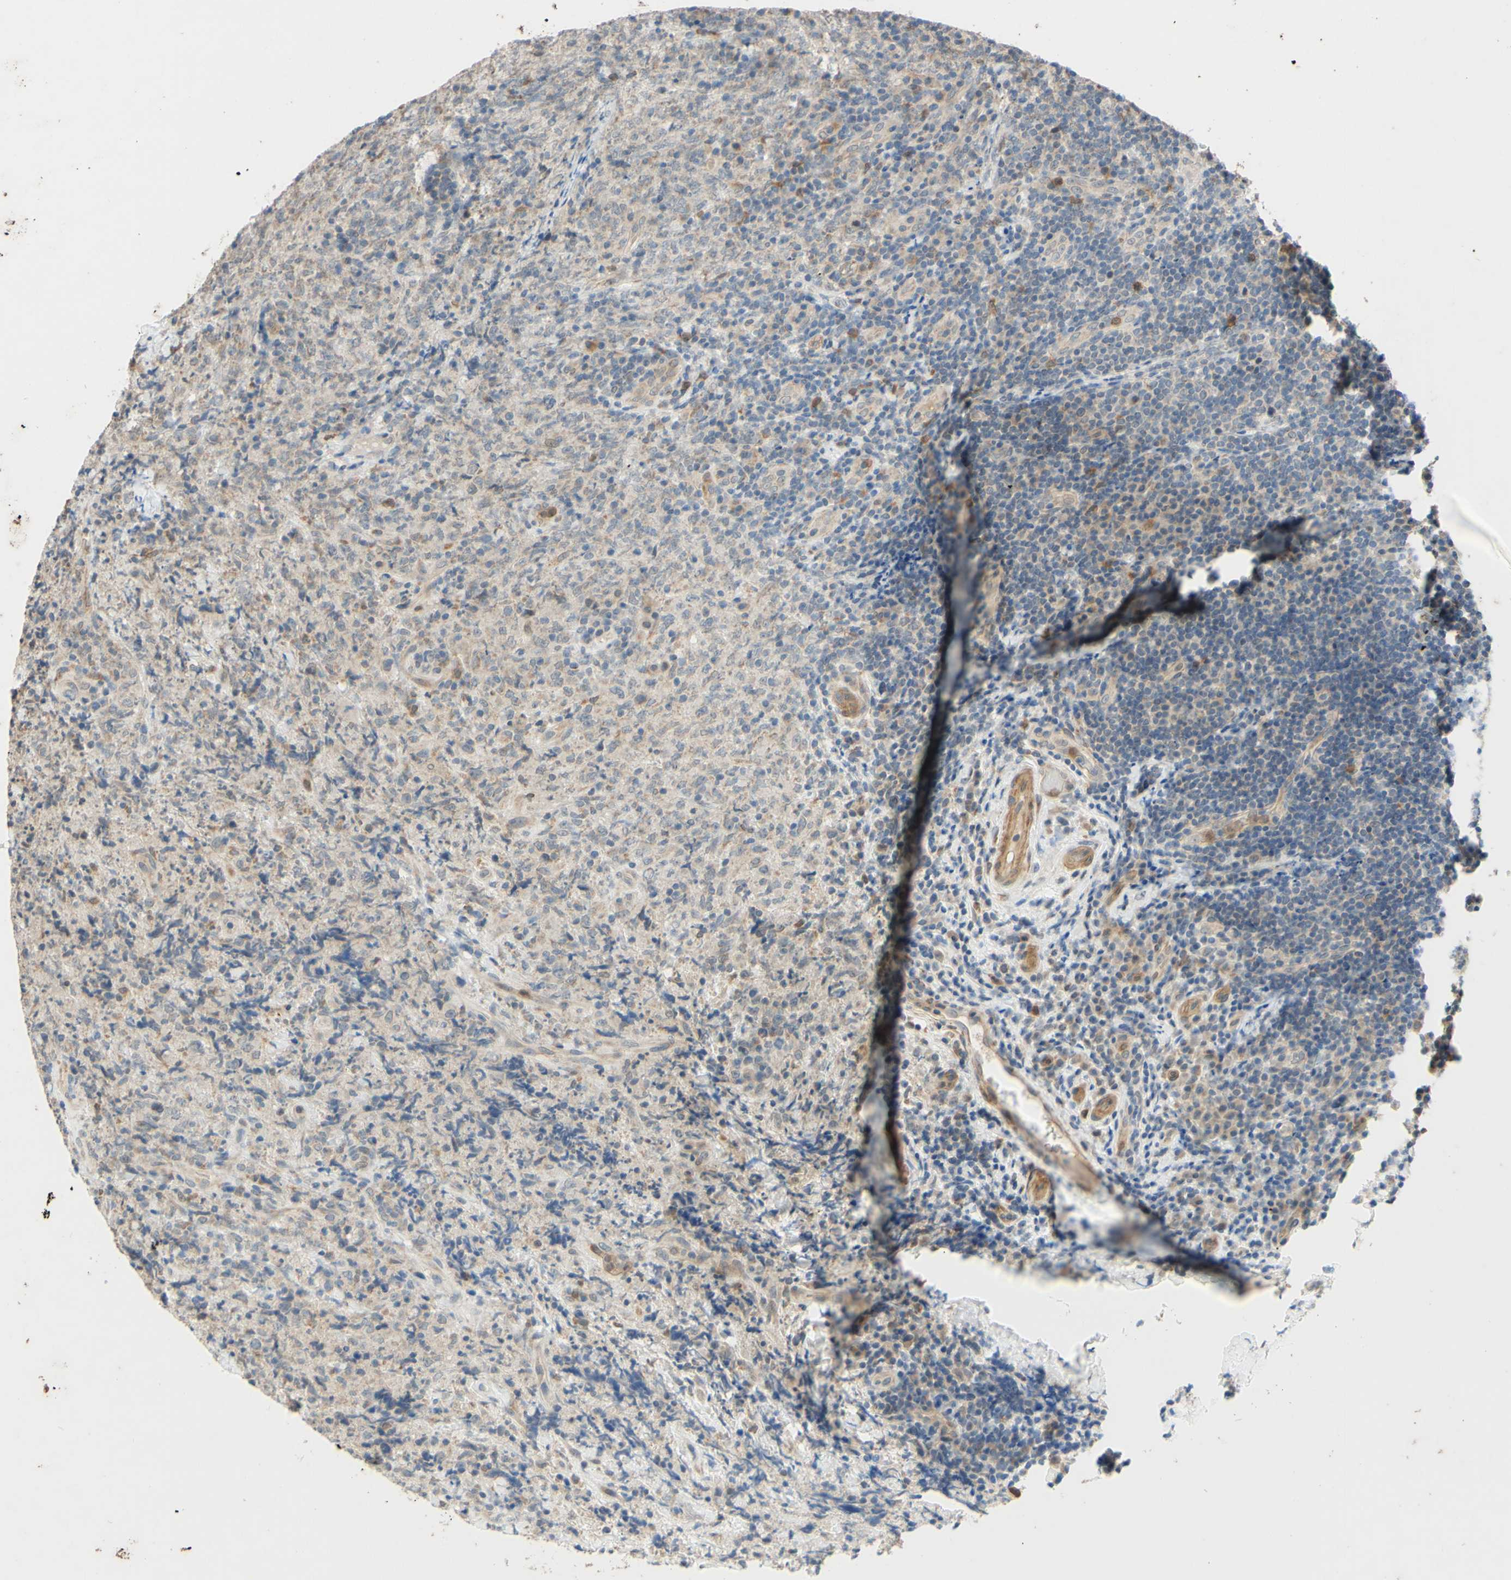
{"staining": {"intensity": "weak", "quantity": ">75%", "location": "cytoplasmic/membranous"}, "tissue": "lymphoma", "cell_type": "Tumor cells", "image_type": "cancer", "snomed": [{"axis": "morphology", "description": "Malignant lymphoma, non-Hodgkin's type, High grade"}, {"axis": "topography", "description": "Tonsil"}], "caption": "Weak cytoplasmic/membranous protein staining is seen in approximately >75% of tumor cells in lymphoma.", "gene": "GATA1", "patient": {"sex": "female", "age": 36}}